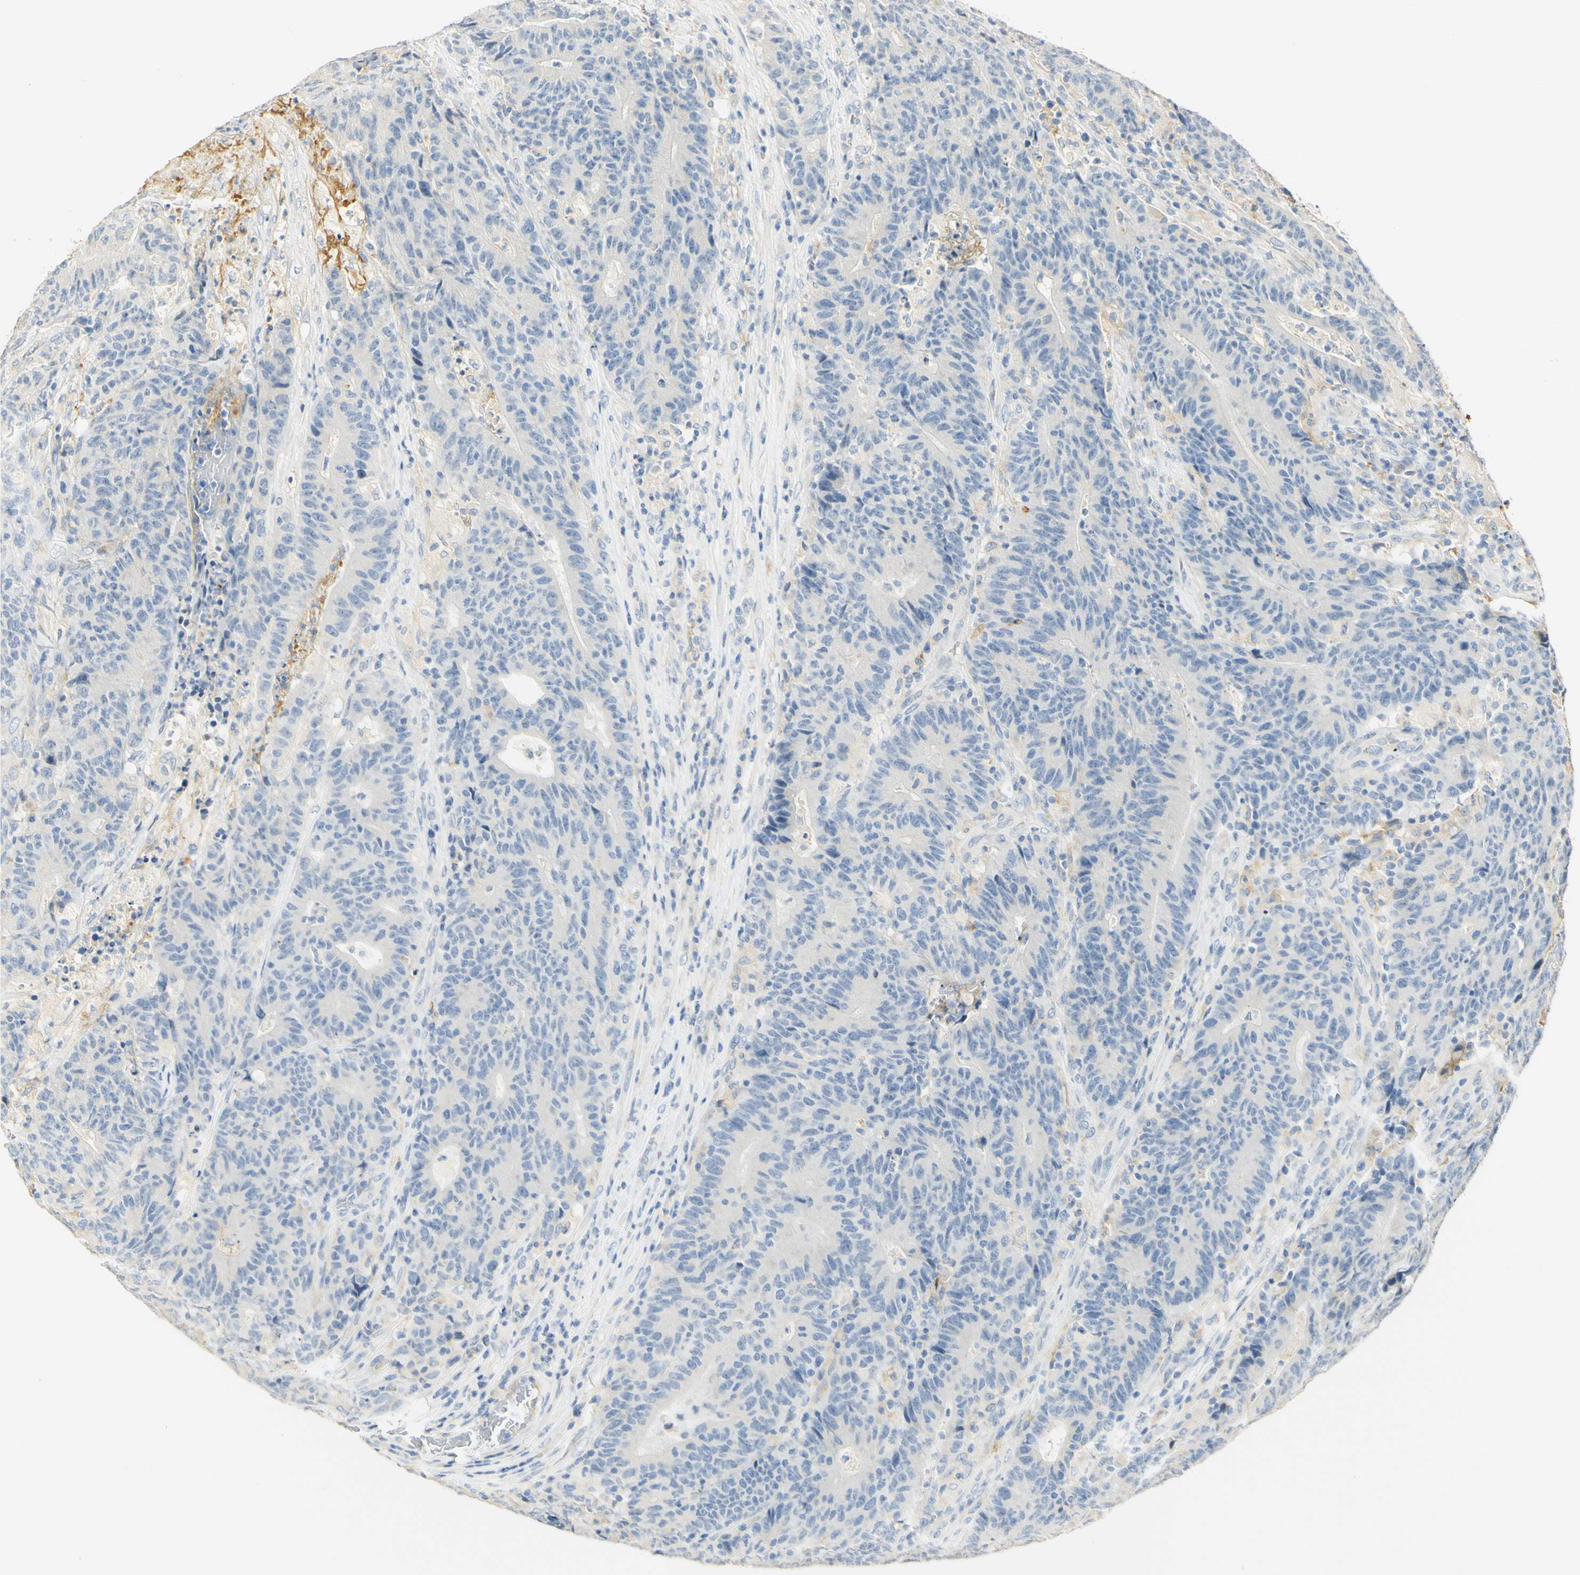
{"staining": {"intensity": "negative", "quantity": "none", "location": "none"}, "tissue": "colorectal cancer", "cell_type": "Tumor cells", "image_type": "cancer", "snomed": [{"axis": "morphology", "description": "Normal tissue, NOS"}, {"axis": "morphology", "description": "Adenocarcinoma, NOS"}, {"axis": "topography", "description": "Colon"}], "caption": "Colorectal cancer was stained to show a protein in brown. There is no significant expression in tumor cells.", "gene": "FCGRT", "patient": {"sex": "female", "age": 75}}